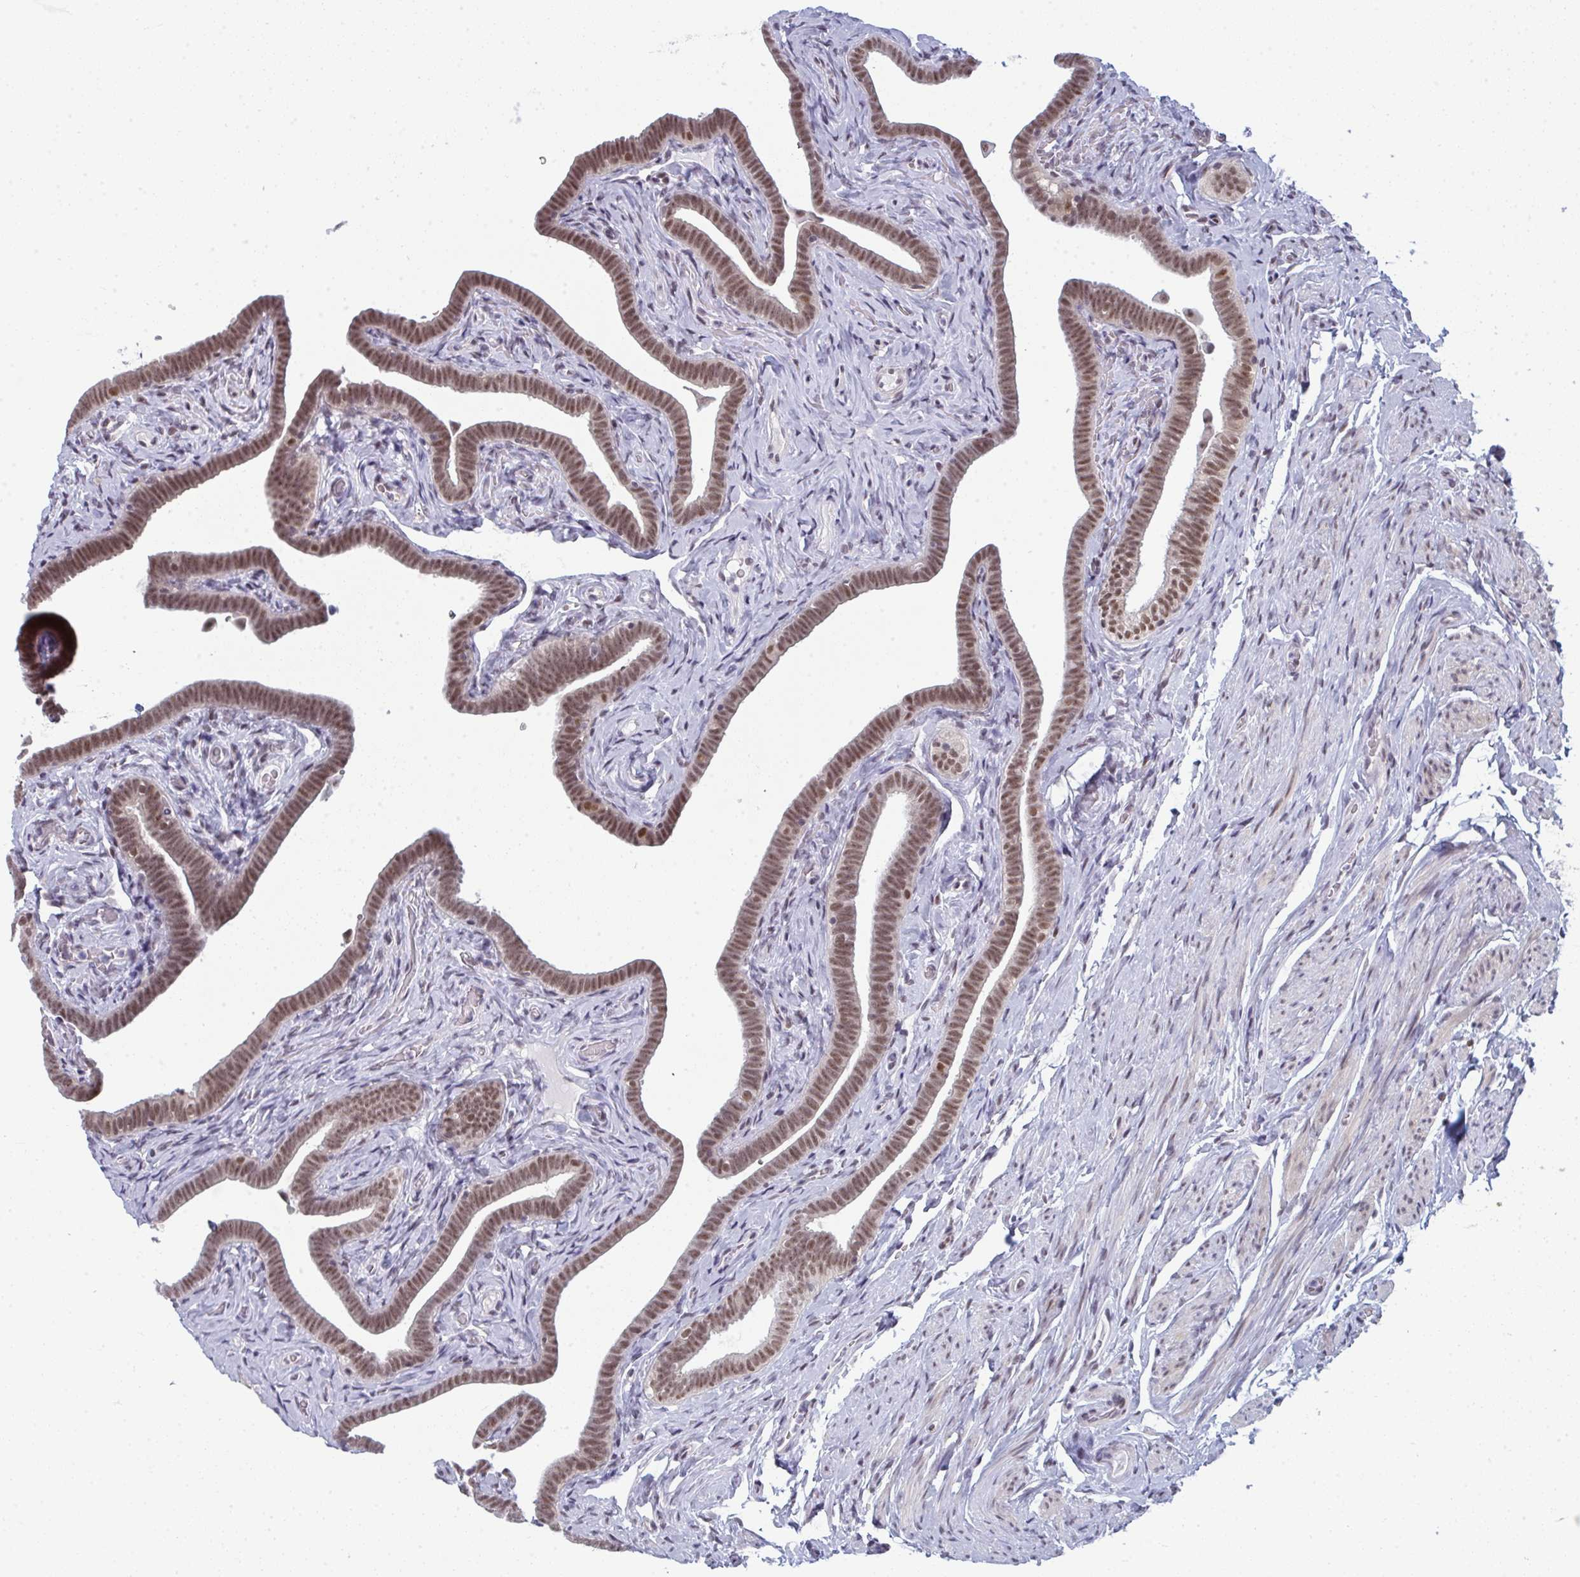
{"staining": {"intensity": "moderate", "quantity": ">75%", "location": "nuclear"}, "tissue": "fallopian tube", "cell_type": "Glandular cells", "image_type": "normal", "snomed": [{"axis": "morphology", "description": "Normal tissue, NOS"}, {"axis": "topography", "description": "Fallopian tube"}], "caption": "Benign fallopian tube was stained to show a protein in brown. There is medium levels of moderate nuclear staining in approximately >75% of glandular cells. (DAB IHC, brown staining for protein, blue staining for nuclei).", "gene": "ATF1", "patient": {"sex": "female", "age": 69}}